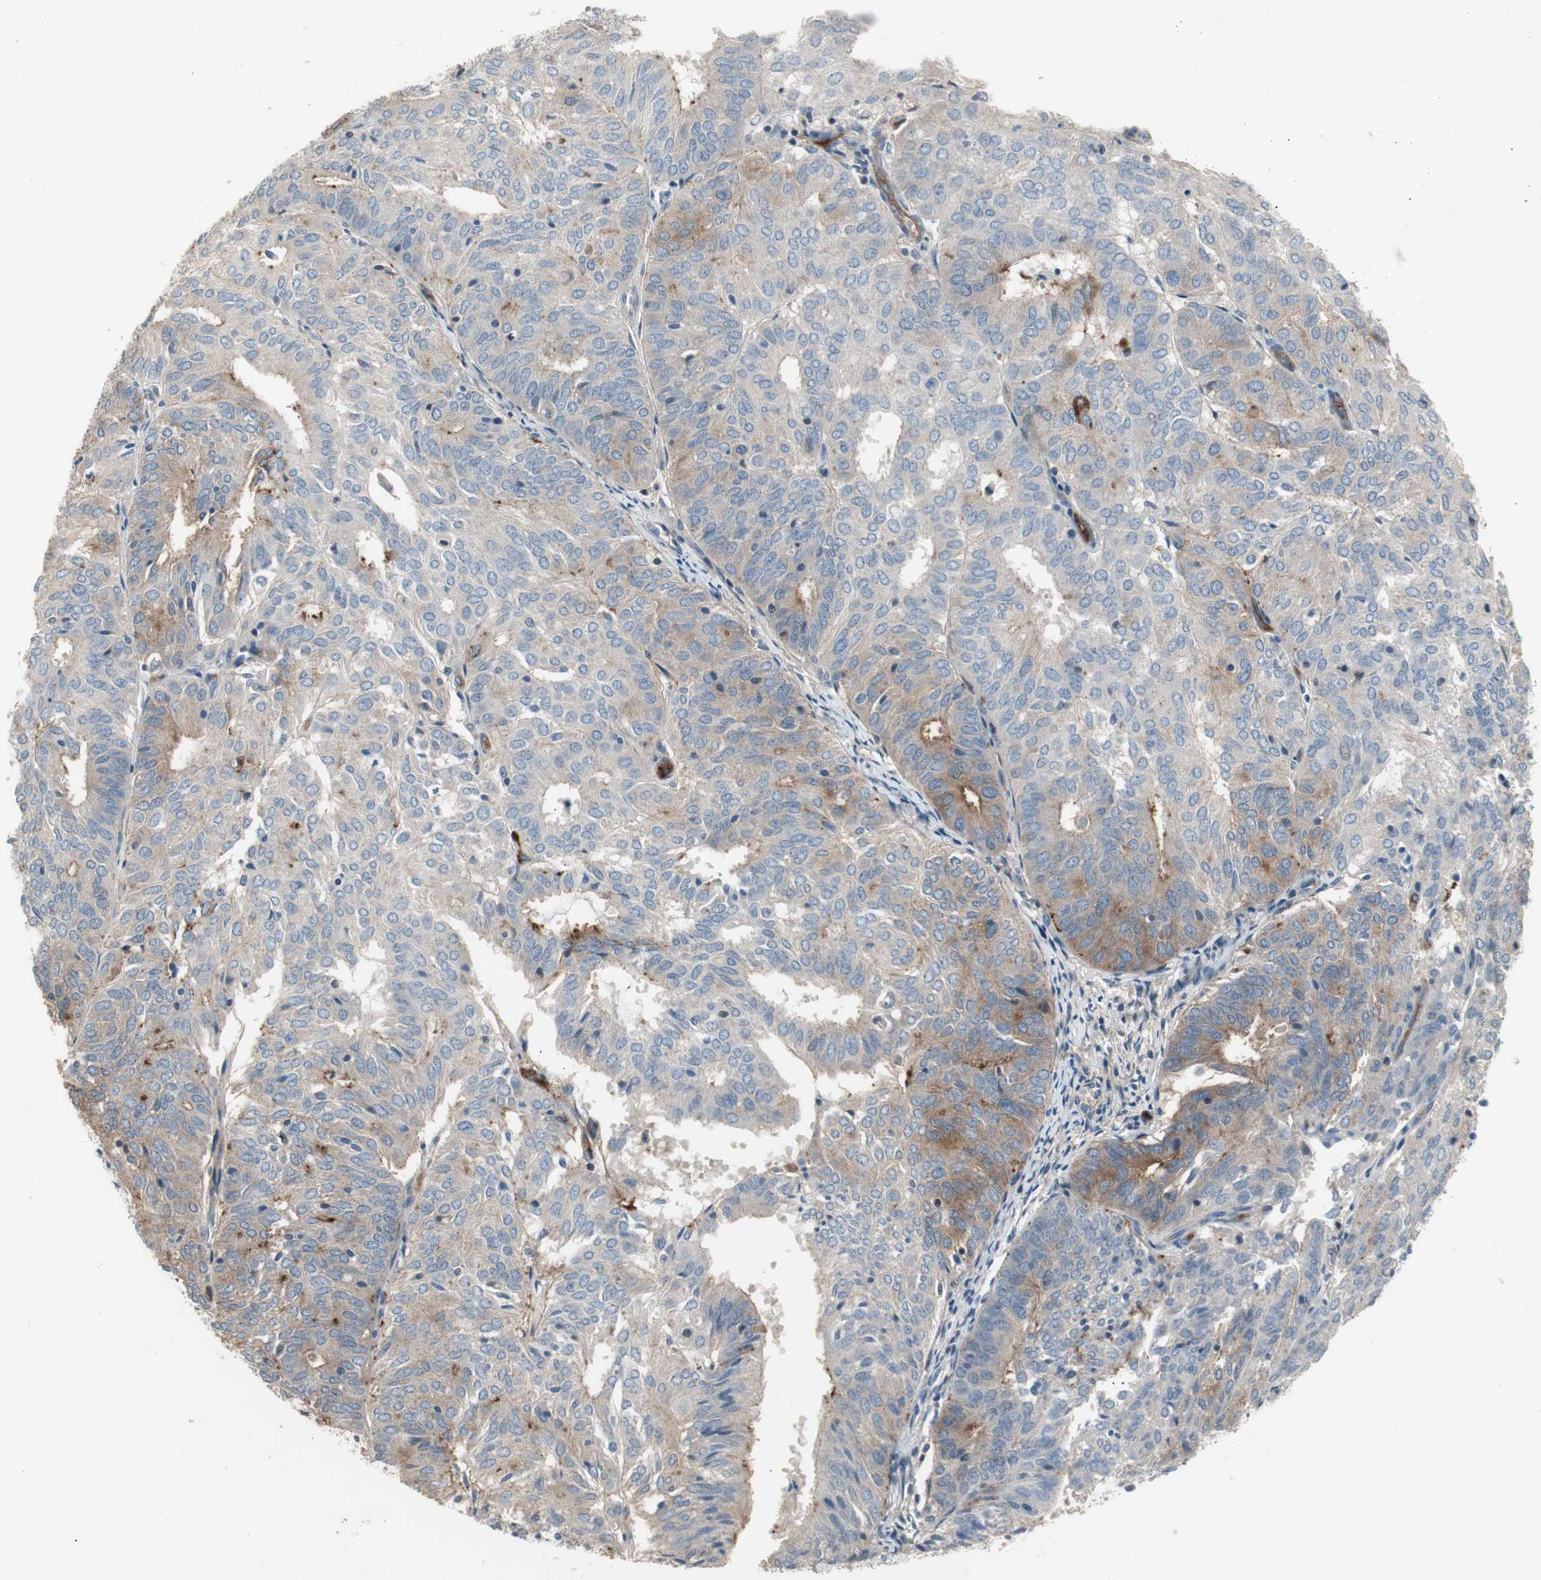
{"staining": {"intensity": "moderate", "quantity": "<25%", "location": "cytoplasmic/membranous"}, "tissue": "endometrial cancer", "cell_type": "Tumor cells", "image_type": "cancer", "snomed": [{"axis": "morphology", "description": "Adenocarcinoma, NOS"}, {"axis": "topography", "description": "Uterus"}], "caption": "This micrograph shows endometrial cancer stained with immunohistochemistry (IHC) to label a protein in brown. The cytoplasmic/membranous of tumor cells show moderate positivity for the protein. Nuclei are counter-stained blue.", "gene": "ALPL", "patient": {"sex": "female", "age": 60}}